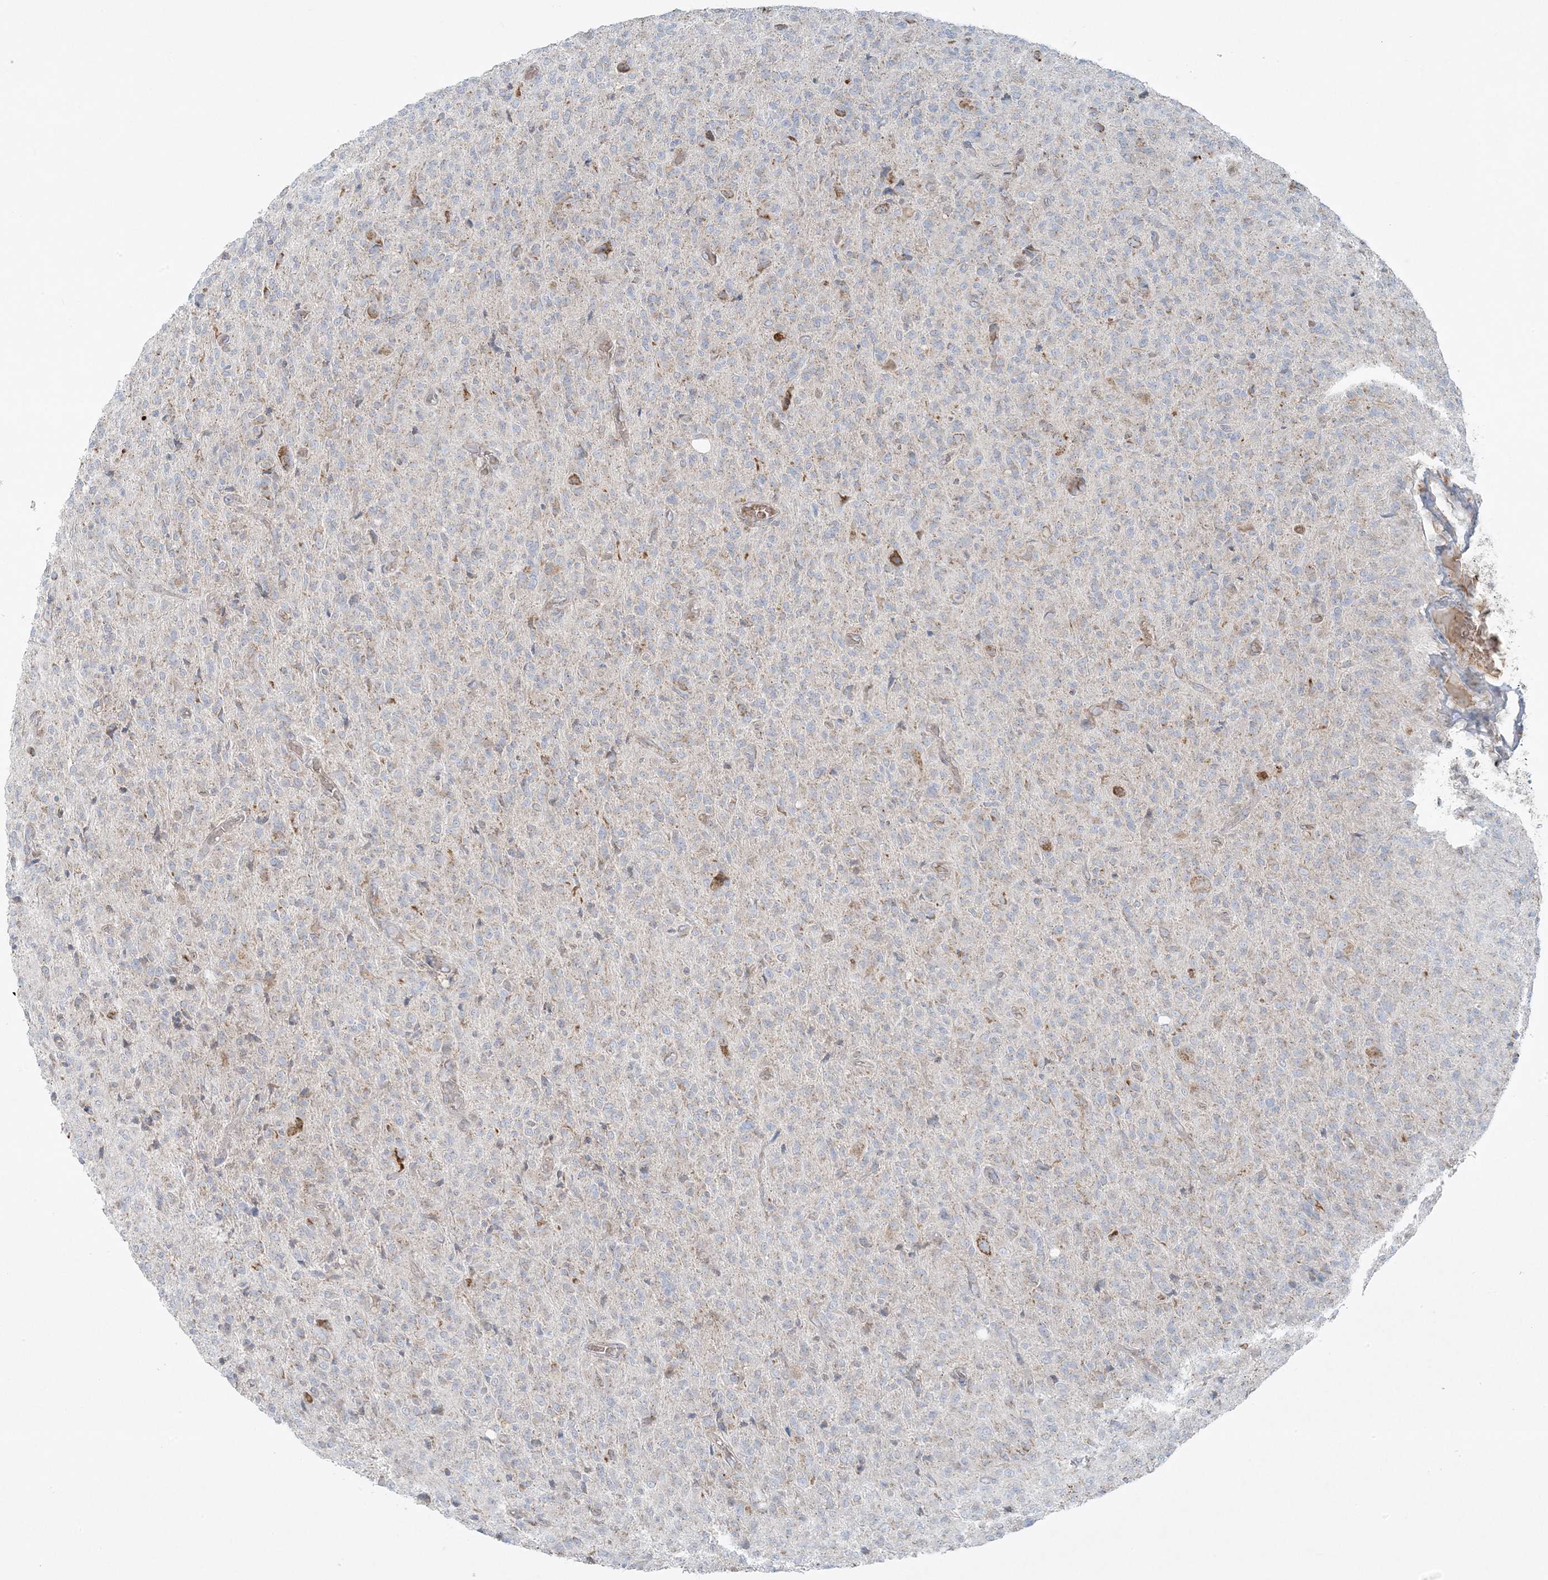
{"staining": {"intensity": "negative", "quantity": "none", "location": "none"}, "tissue": "glioma", "cell_type": "Tumor cells", "image_type": "cancer", "snomed": [{"axis": "morphology", "description": "Glioma, malignant, High grade"}, {"axis": "topography", "description": "Brain"}], "caption": "Immunohistochemistry photomicrograph of human glioma stained for a protein (brown), which displays no staining in tumor cells. The staining is performed using DAB brown chromogen with nuclei counter-stained in using hematoxylin.", "gene": "PIK3R4", "patient": {"sex": "female", "age": 57}}